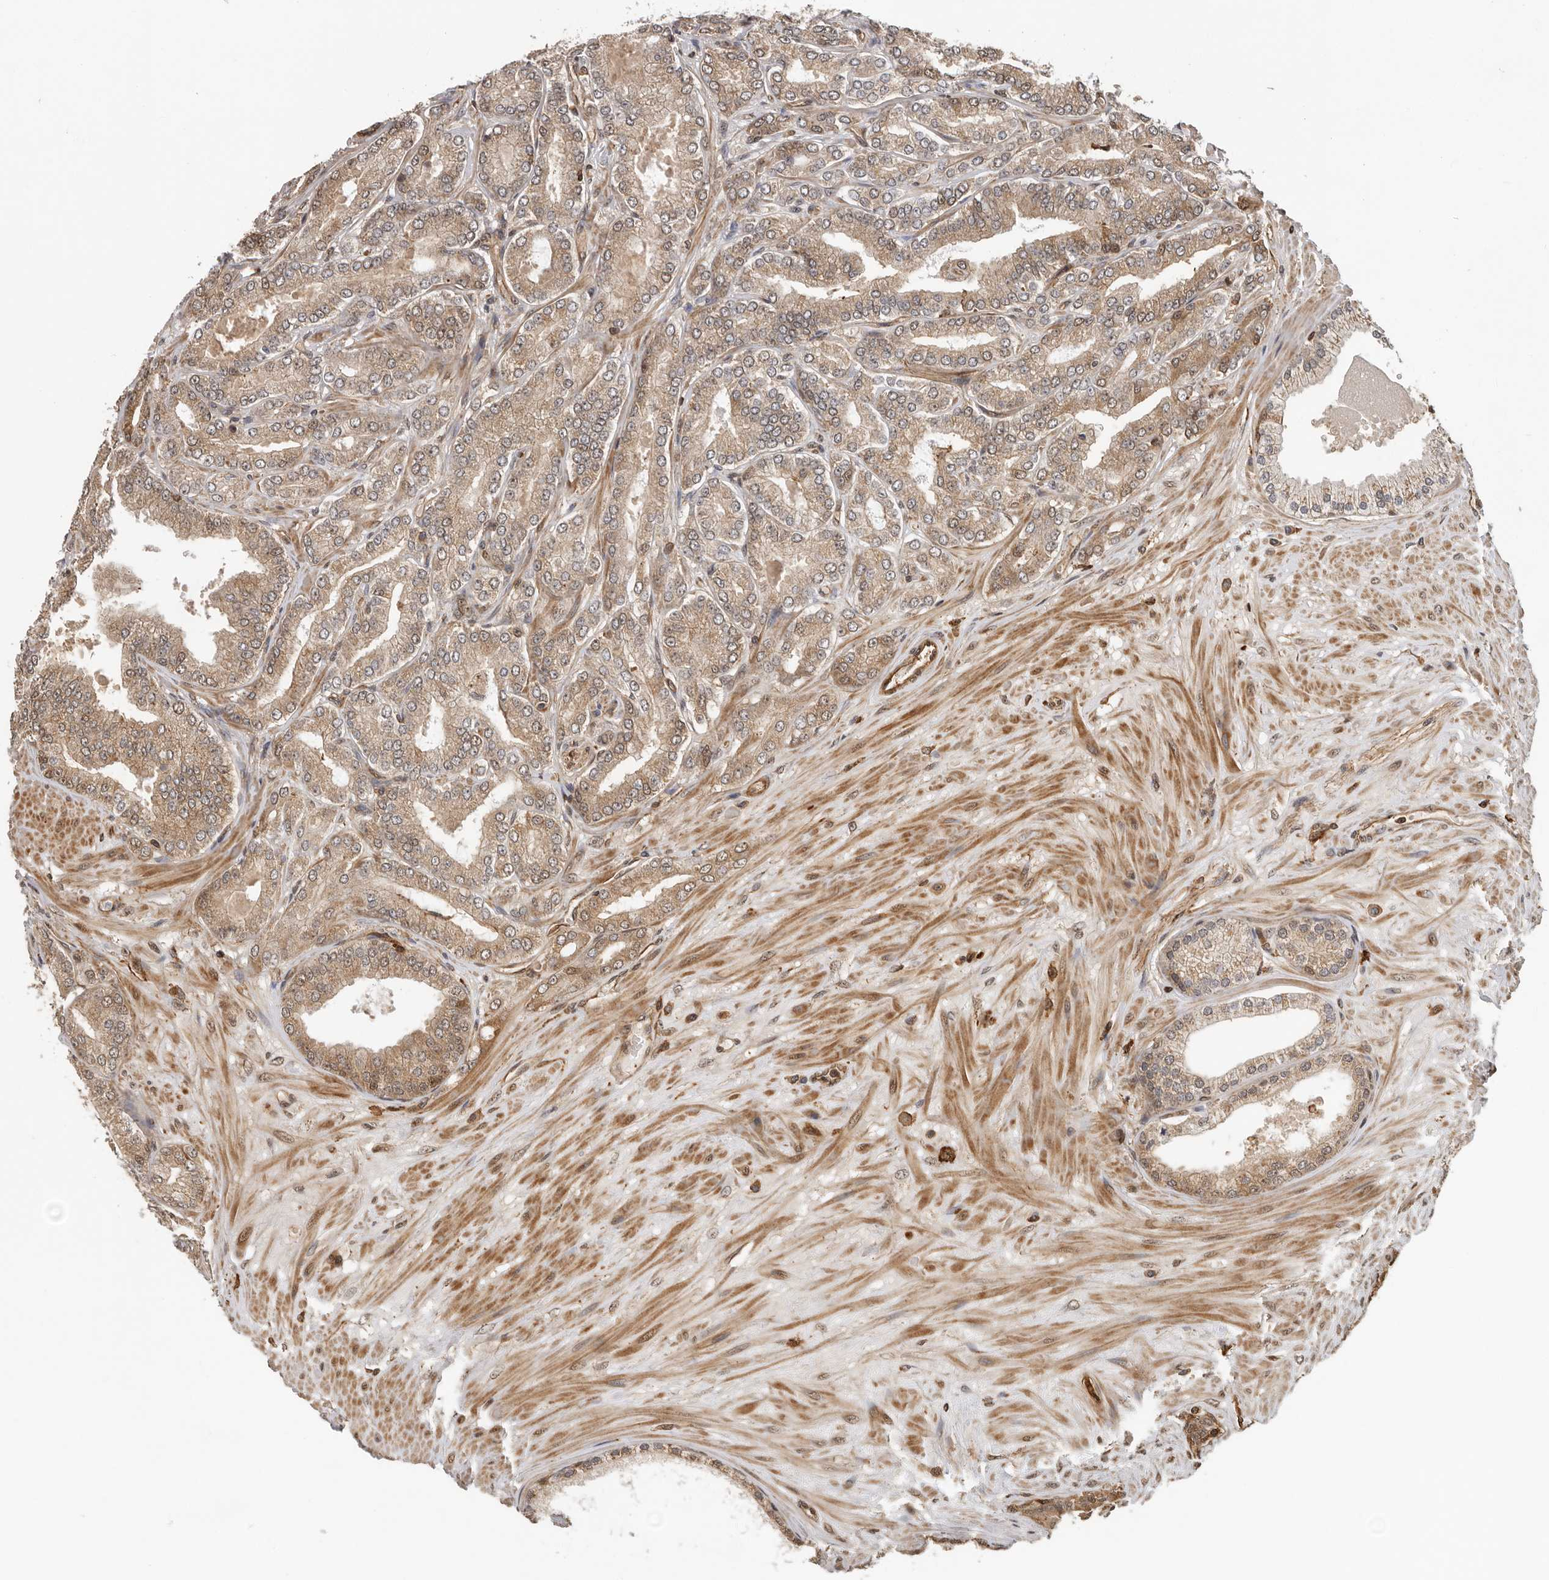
{"staining": {"intensity": "moderate", "quantity": ">75%", "location": "cytoplasmic/membranous,nuclear"}, "tissue": "prostate cancer", "cell_type": "Tumor cells", "image_type": "cancer", "snomed": [{"axis": "morphology", "description": "Adenocarcinoma, Low grade"}, {"axis": "topography", "description": "Prostate"}], "caption": "Immunohistochemical staining of prostate cancer displays moderate cytoplasmic/membranous and nuclear protein positivity in approximately >75% of tumor cells.", "gene": "RNF157", "patient": {"sex": "male", "age": 63}}